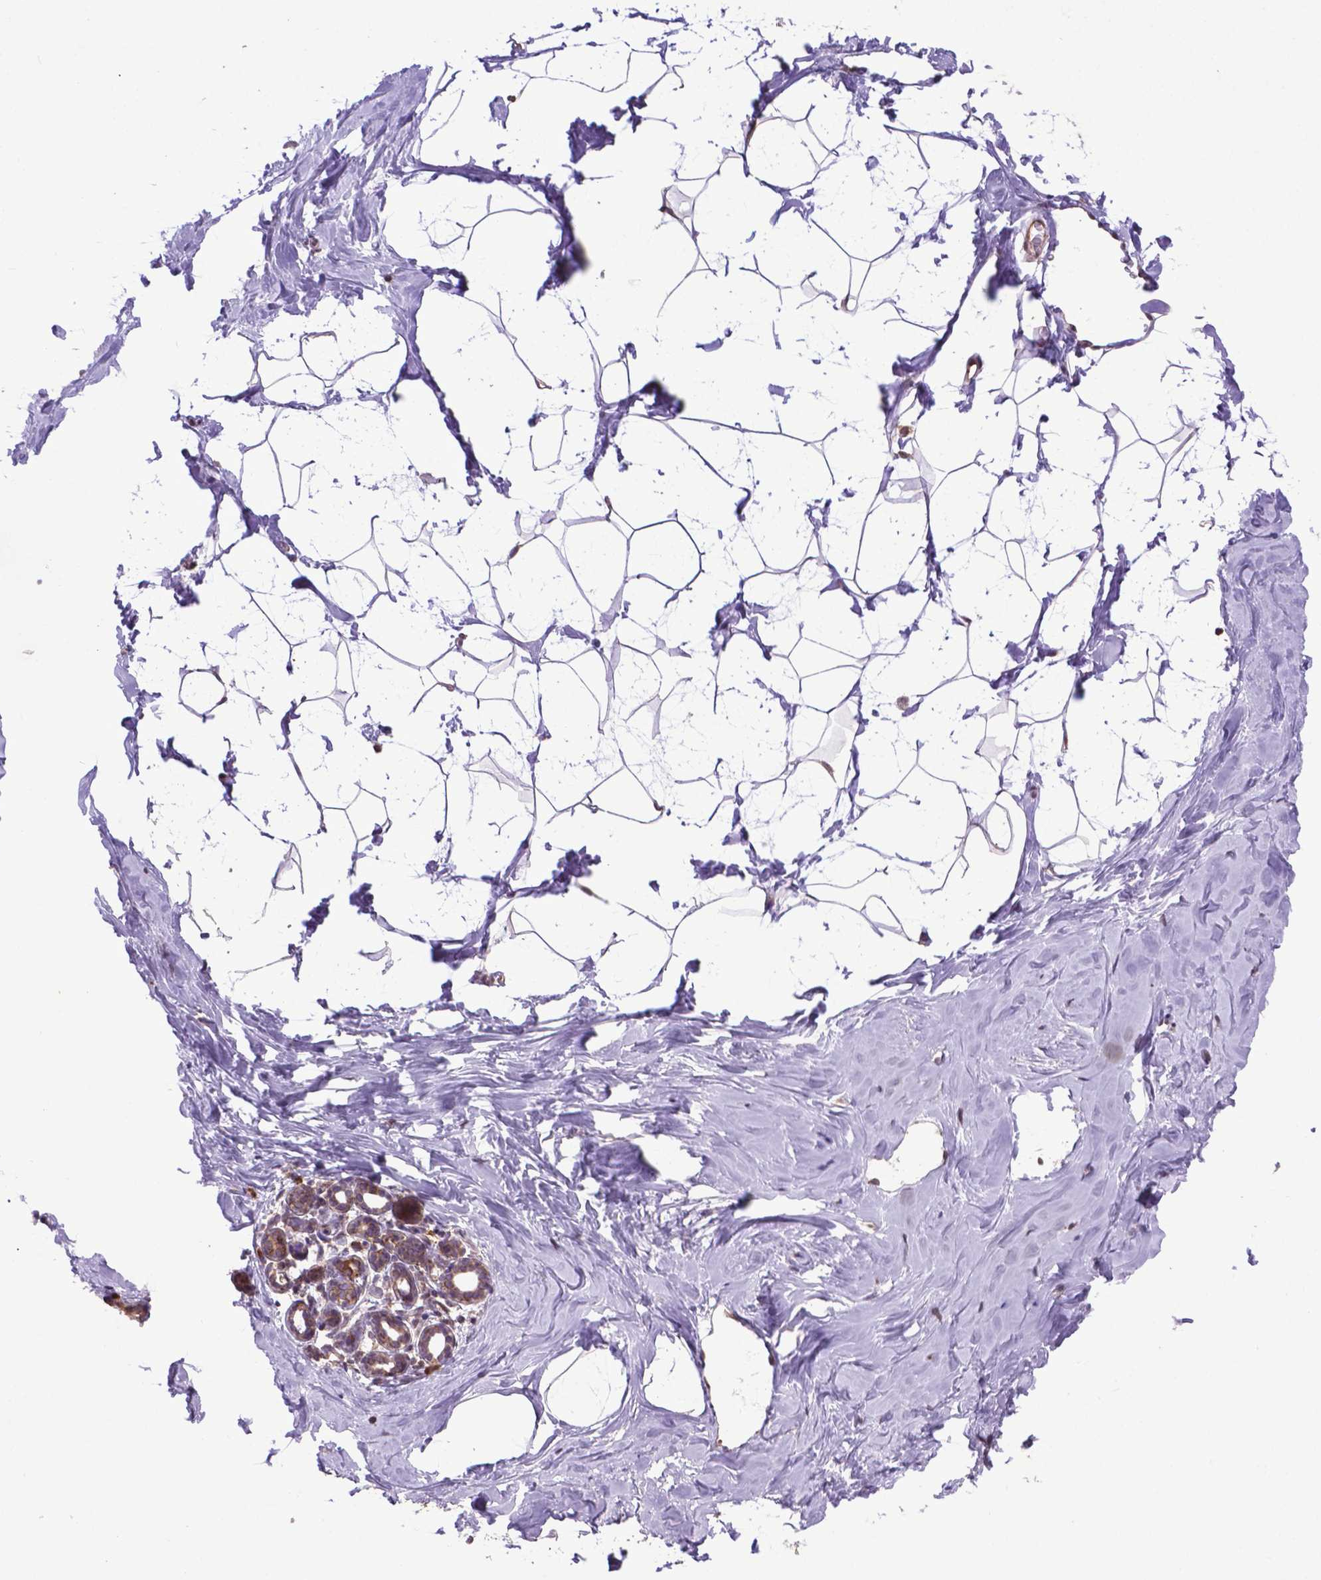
{"staining": {"intensity": "moderate", "quantity": ">75%", "location": "cytoplasmic/membranous,nuclear"}, "tissue": "breast", "cell_type": "Adipocytes", "image_type": "normal", "snomed": [{"axis": "morphology", "description": "Normal tissue, NOS"}, {"axis": "topography", "description": "Breast"}], "caption": "Immunohistochemistry staining of normal breast, which demonstrates medium levels of moderate cytoplasmic/membranous,nuclear staining in approximately >75% of adipocytes indicating moderate cytoplasmic/membranous,nuclear protein expression. The staining was performed using DAB (brown) for protein detection and nuclei were counterstained in hematoxylin (blue).", "gene": "ENSG00000269590", "patient": {"sex": "female", "age": 32}}